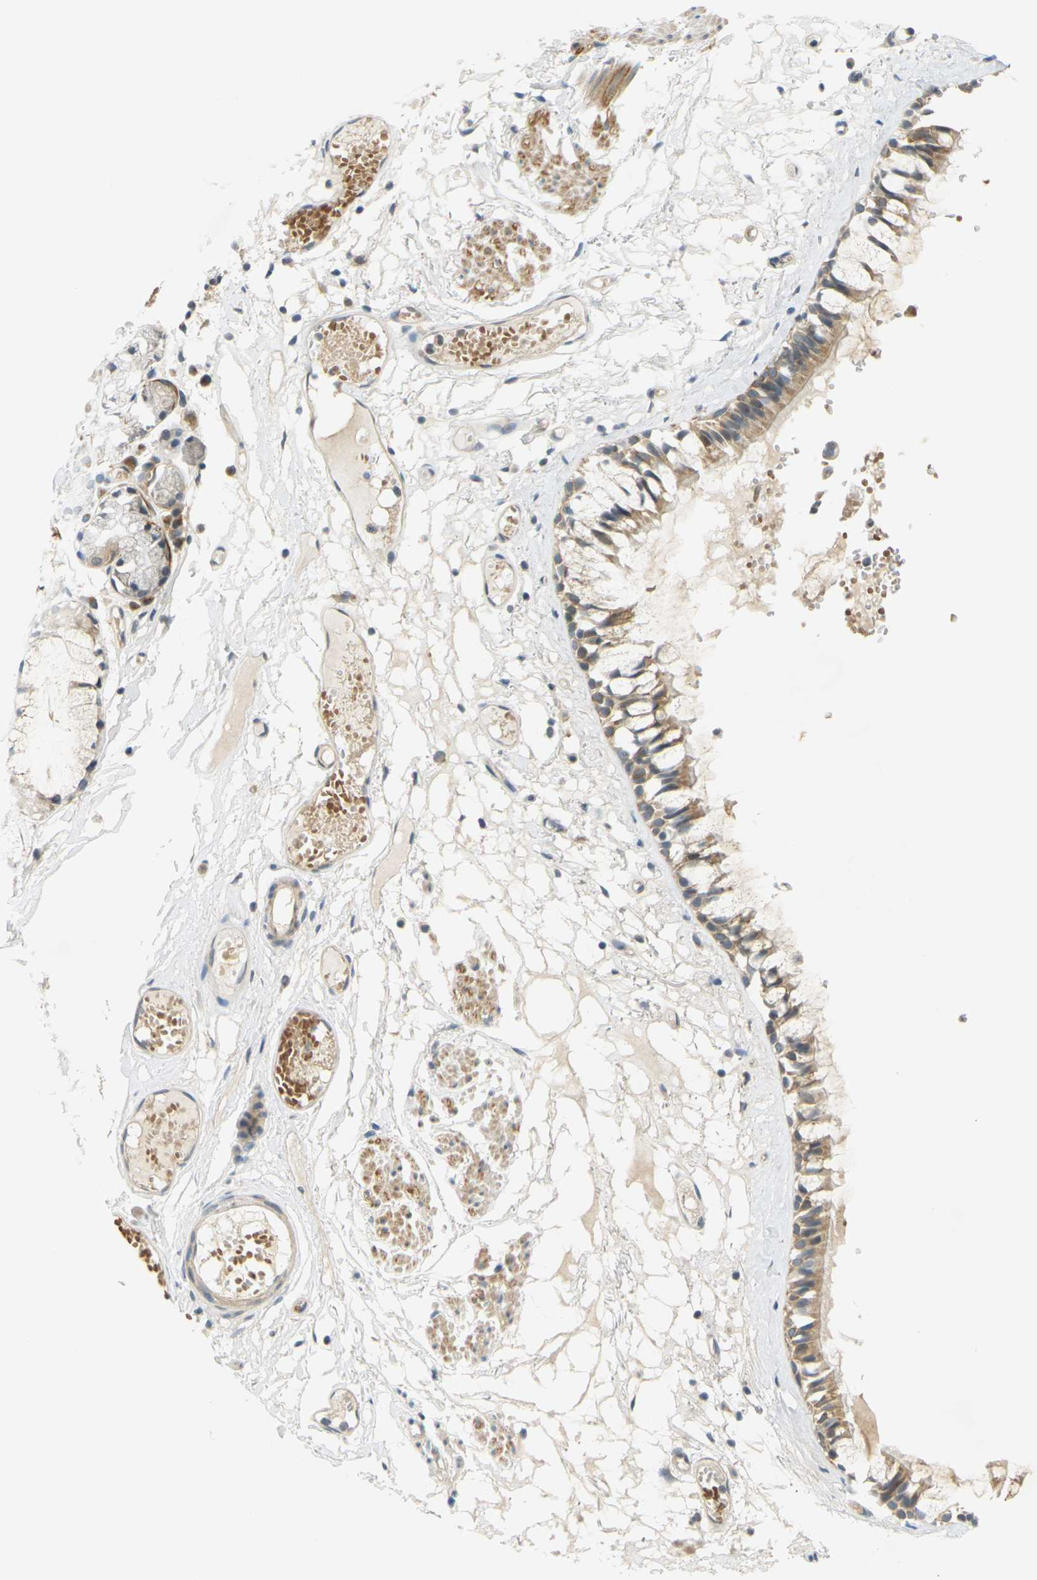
{"staining": {"intensity": "moderate", "quantity": ">75%", "location": "cytoplasmic/membranous"}, "tissue": "bronchus", "cell_type": "Respiratory epithelial cells", "image_type": "normal", "snomed": [{"axis": "morphology", "description": "Normal tissue, NOS"}, {"axis": "morphology", "description": "Inflammation, NOS"}, {"axis": "topography", "description": "Cartilage tissue"}, {"axis": "topography", "description": "Lung"}], "caption": "Respiratory epithelial cells reveal medium levels of moderate cytoplasmic/membranous expression in about >75% of cells in normal bronchus.", "gene": "SOCS6", "patient": {"sex": "male", "age": 71}}